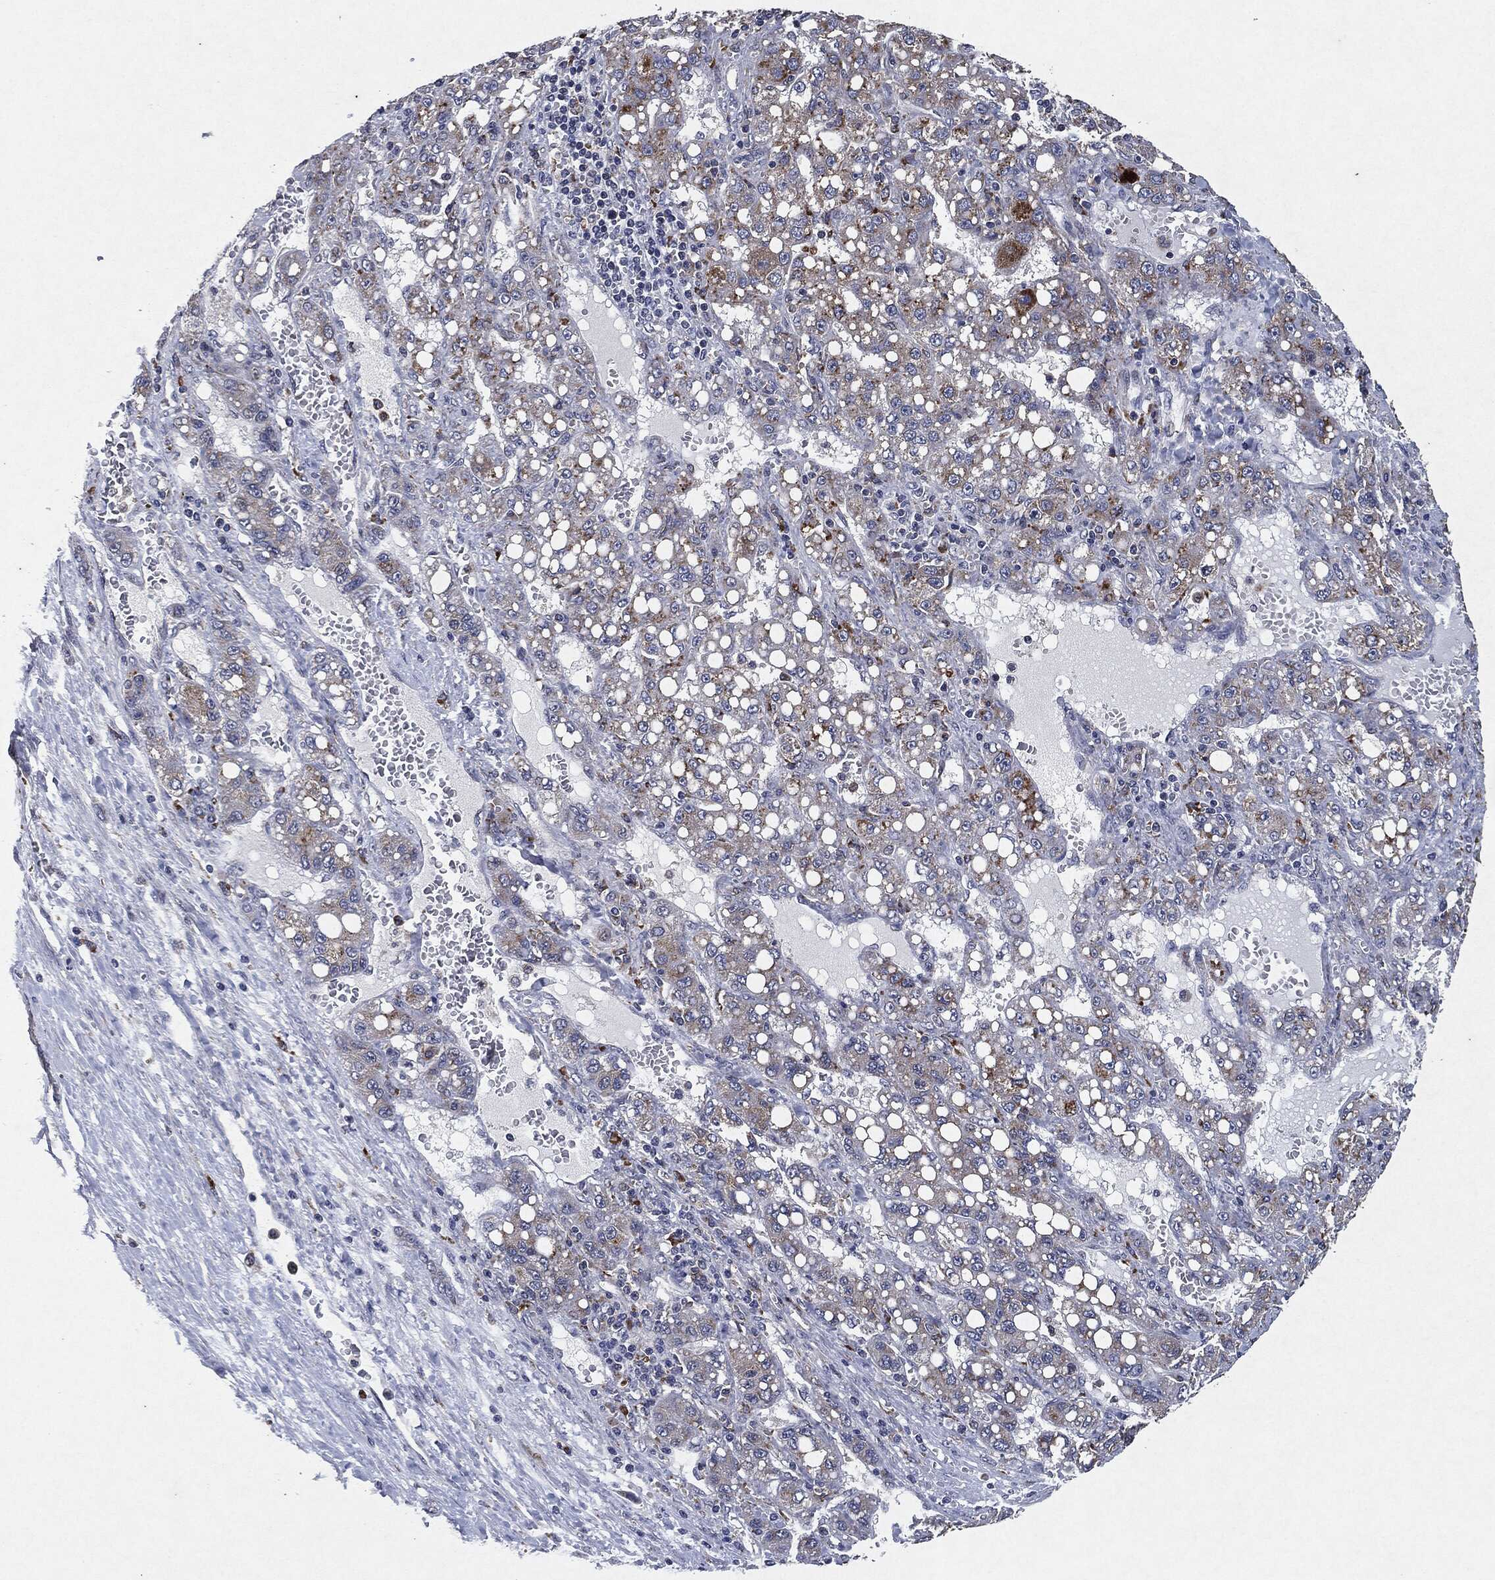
{"staining": {"intensity": "moderate", "quantity": "<25%", "location": "cytoplasmic/membranous"}, "tissue": "liver cancer", "cell_type": "Tumor cells", "image_type": "cancer", "snomed": [{"axis": "morphology", "description": "Carcinoma, Hepatocellular, NOS"}, {"axis": "topography", "description": "Liver"}], "caption": "This is an image of IHC staining of liver cancer, which shows moderate expression in the cytoplasmic/membranous of tumor cells.", "gene": "SLC31A2", "patient": {"sex": "female", "age": 65}}